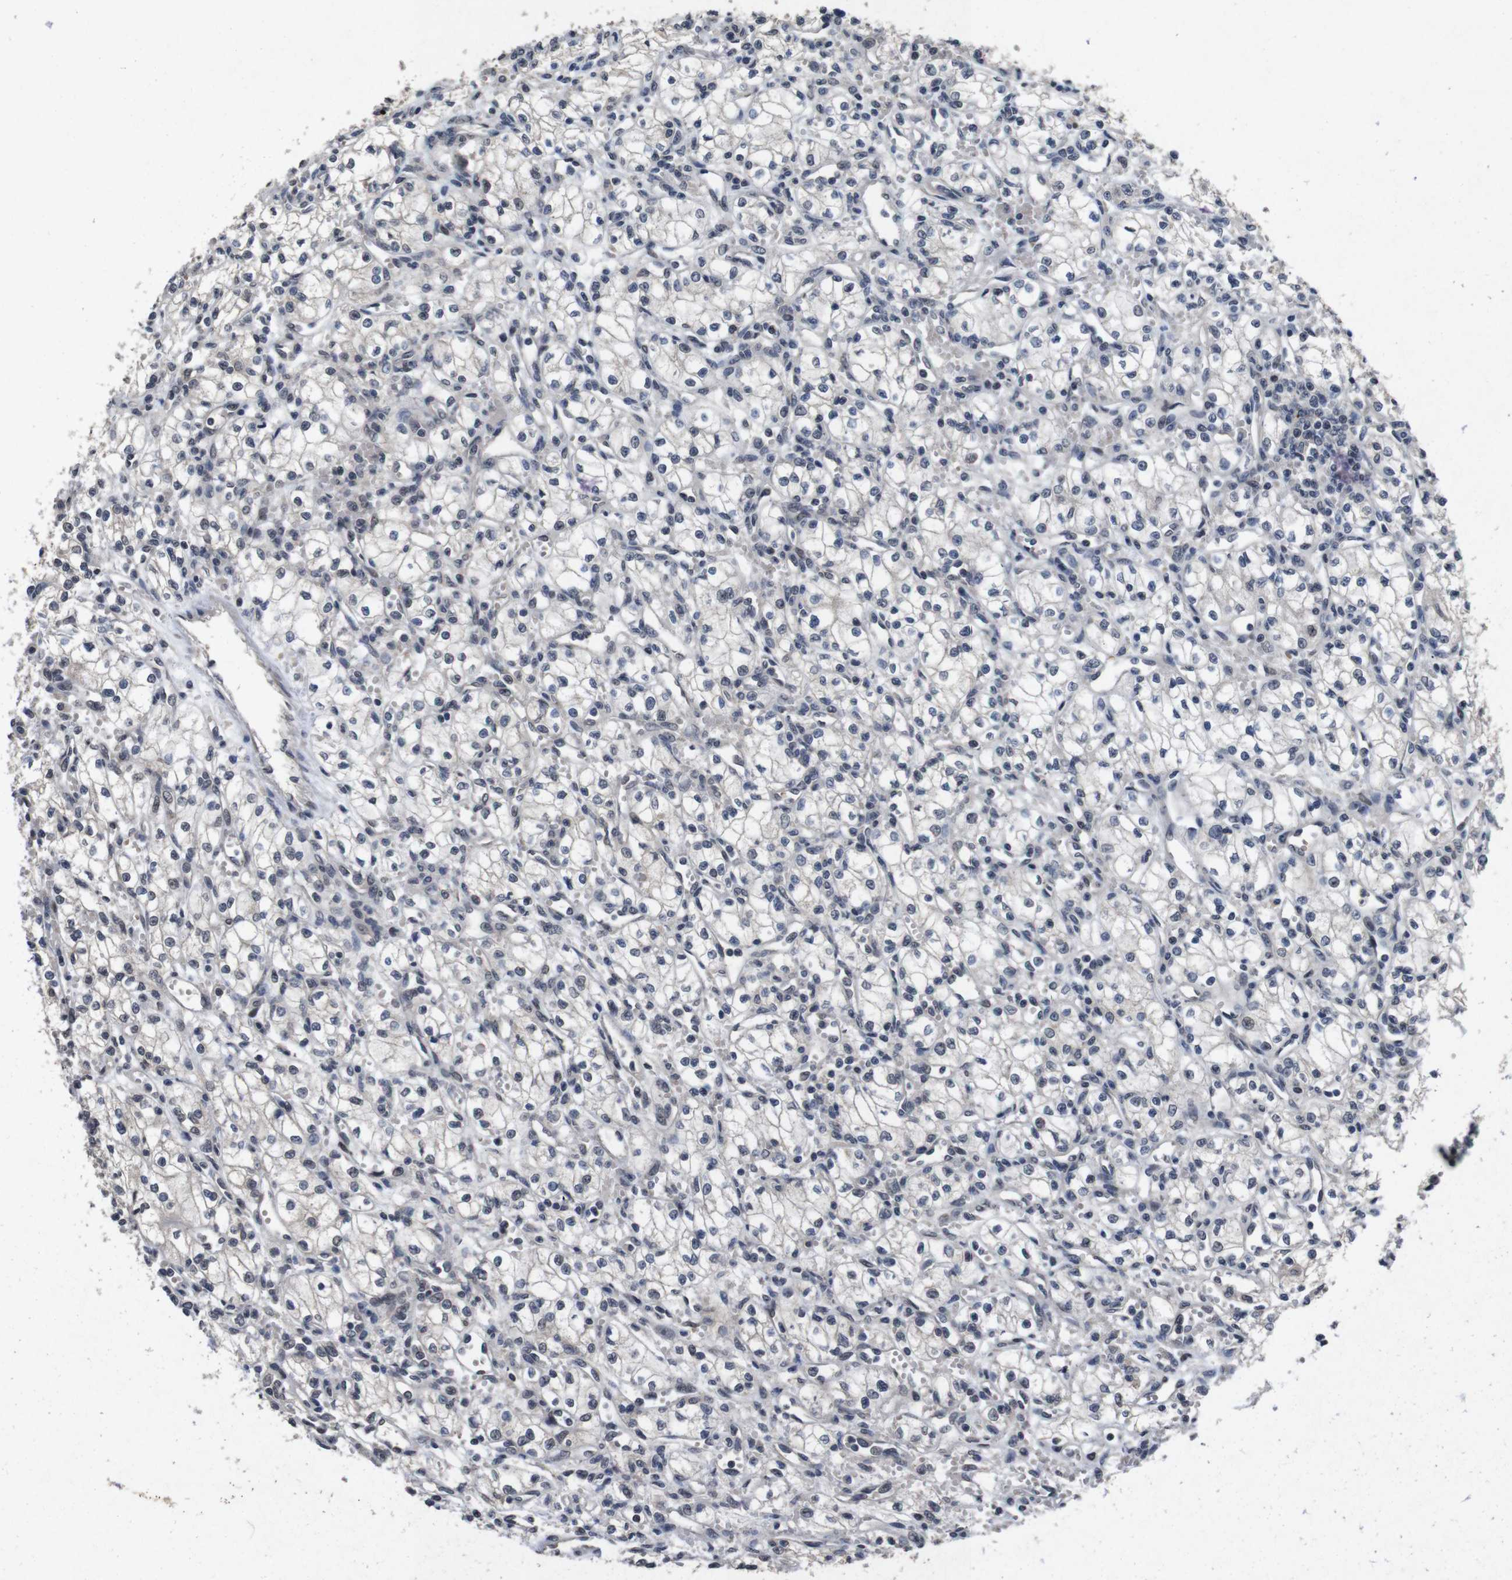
{"staining": {"intensity": "negative", "quantity": "none", "location": "none"}, "tissue": "renal cancer", "cell_type": "Tumor cells", "image_type": "cancer", "snomed": [{"axis": "morphology", "description": "Normal tissue, NOS"}, {"axis": "morphology", "description": "Adenocarcinoma, NOS"}, {"axis": "topography", "description": "Kidney"}], "caption": "Renal cancer (adenocarcinoma) was stained to show a protein in brown. There is no significant expression in tumor cells.", "gene": "AKT3", "patient": {"sex": "male", "age": 59}}